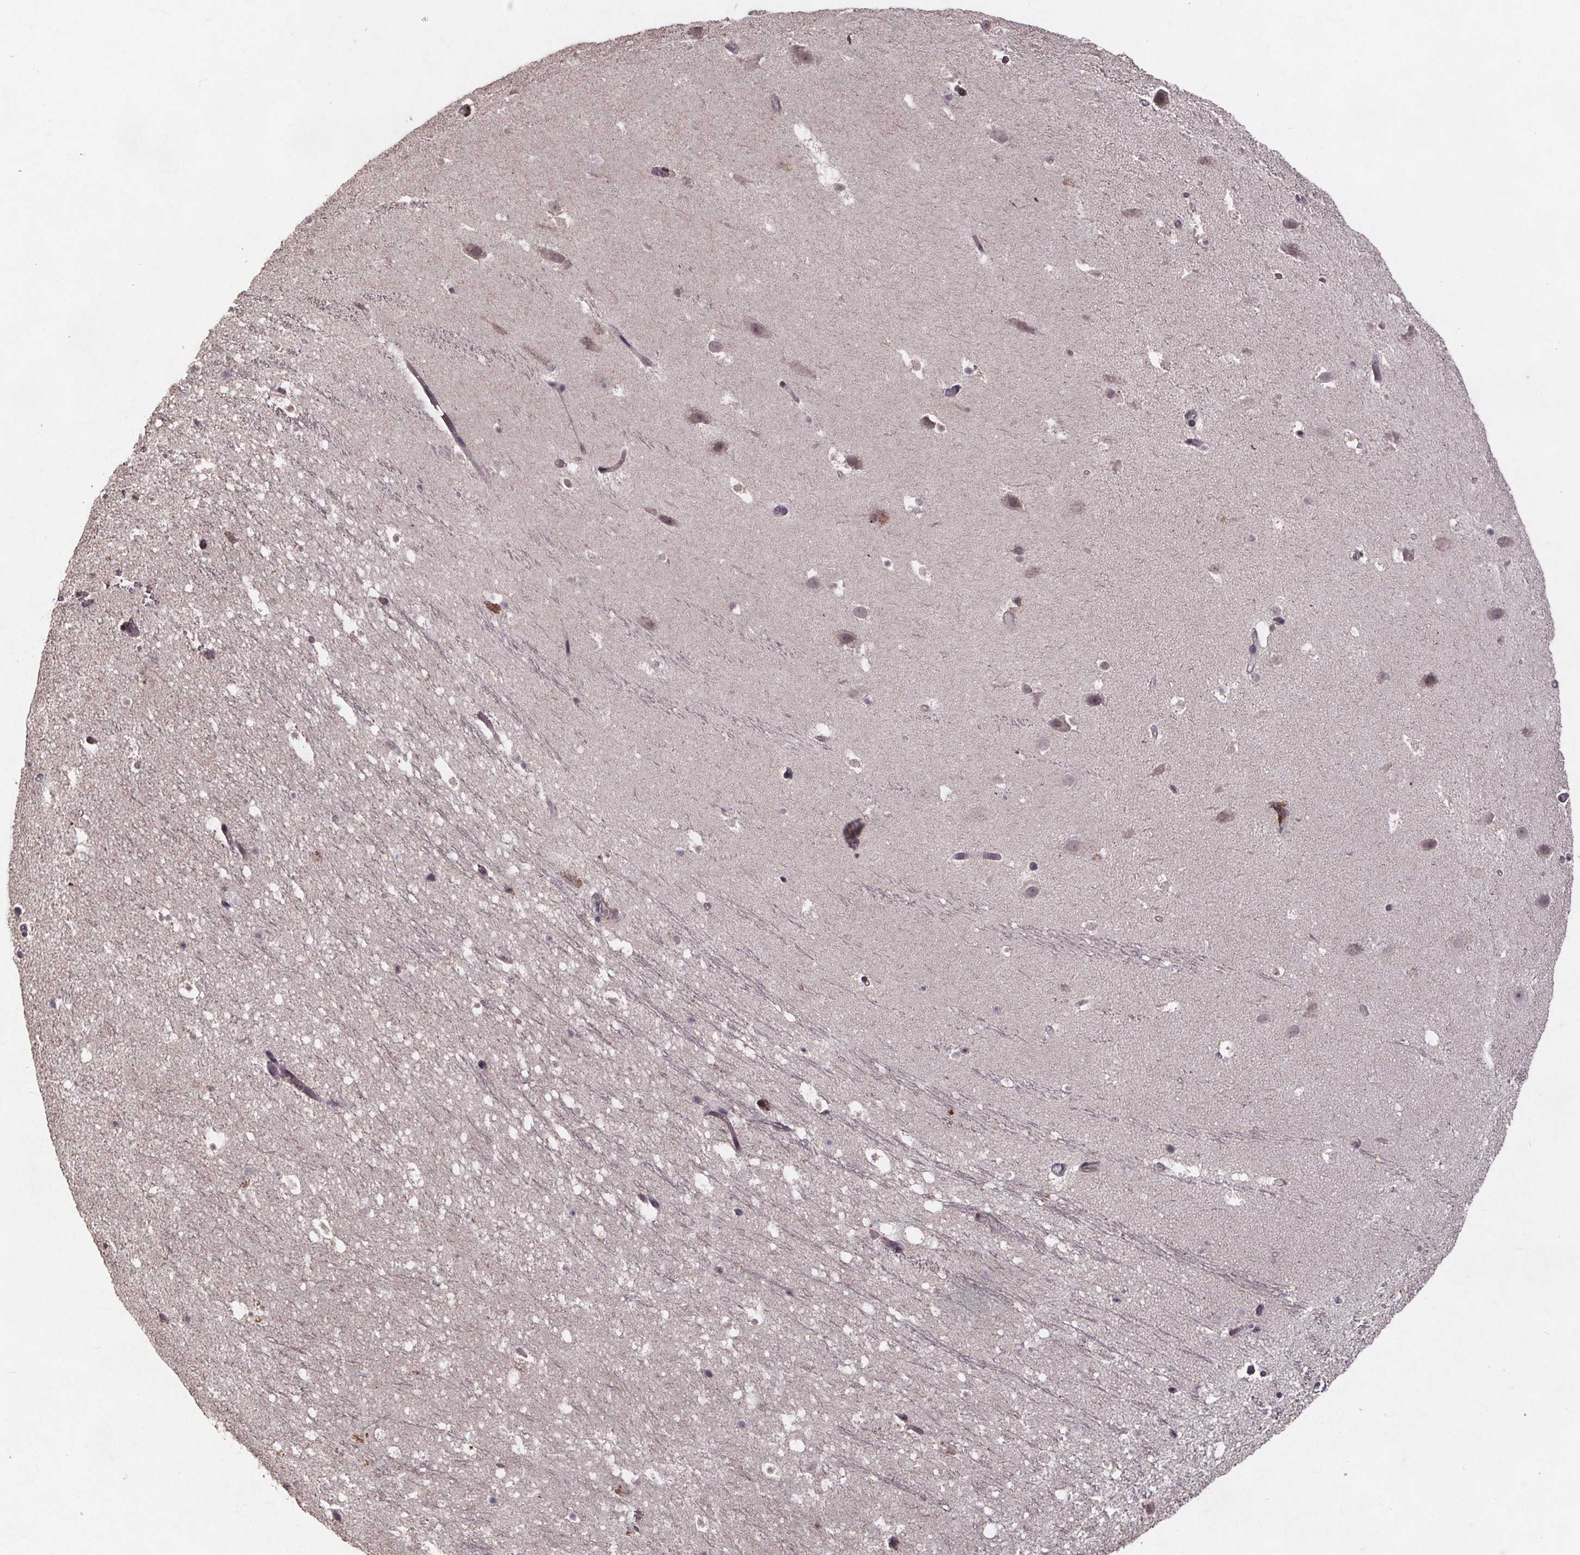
{"staining": {"intensity": "negative", "quantity": "none", "location": "none"}, "tissue": "hippocampus", "cell_type": "Glial cells", "image_type": "normal", "snomed": [{"axis": "morphology", "description": "Normal tissue, NOS"}, {"axis": "topography", "description": "Hippocampus"}], "caption": "A high-resolution photomicrograph shows IHC staining of unremarkable hippocampus, which exhibits no significant positivity in glial cells.", "gene": "GPX3", "patient": {"sex": "male", "age": 26}}